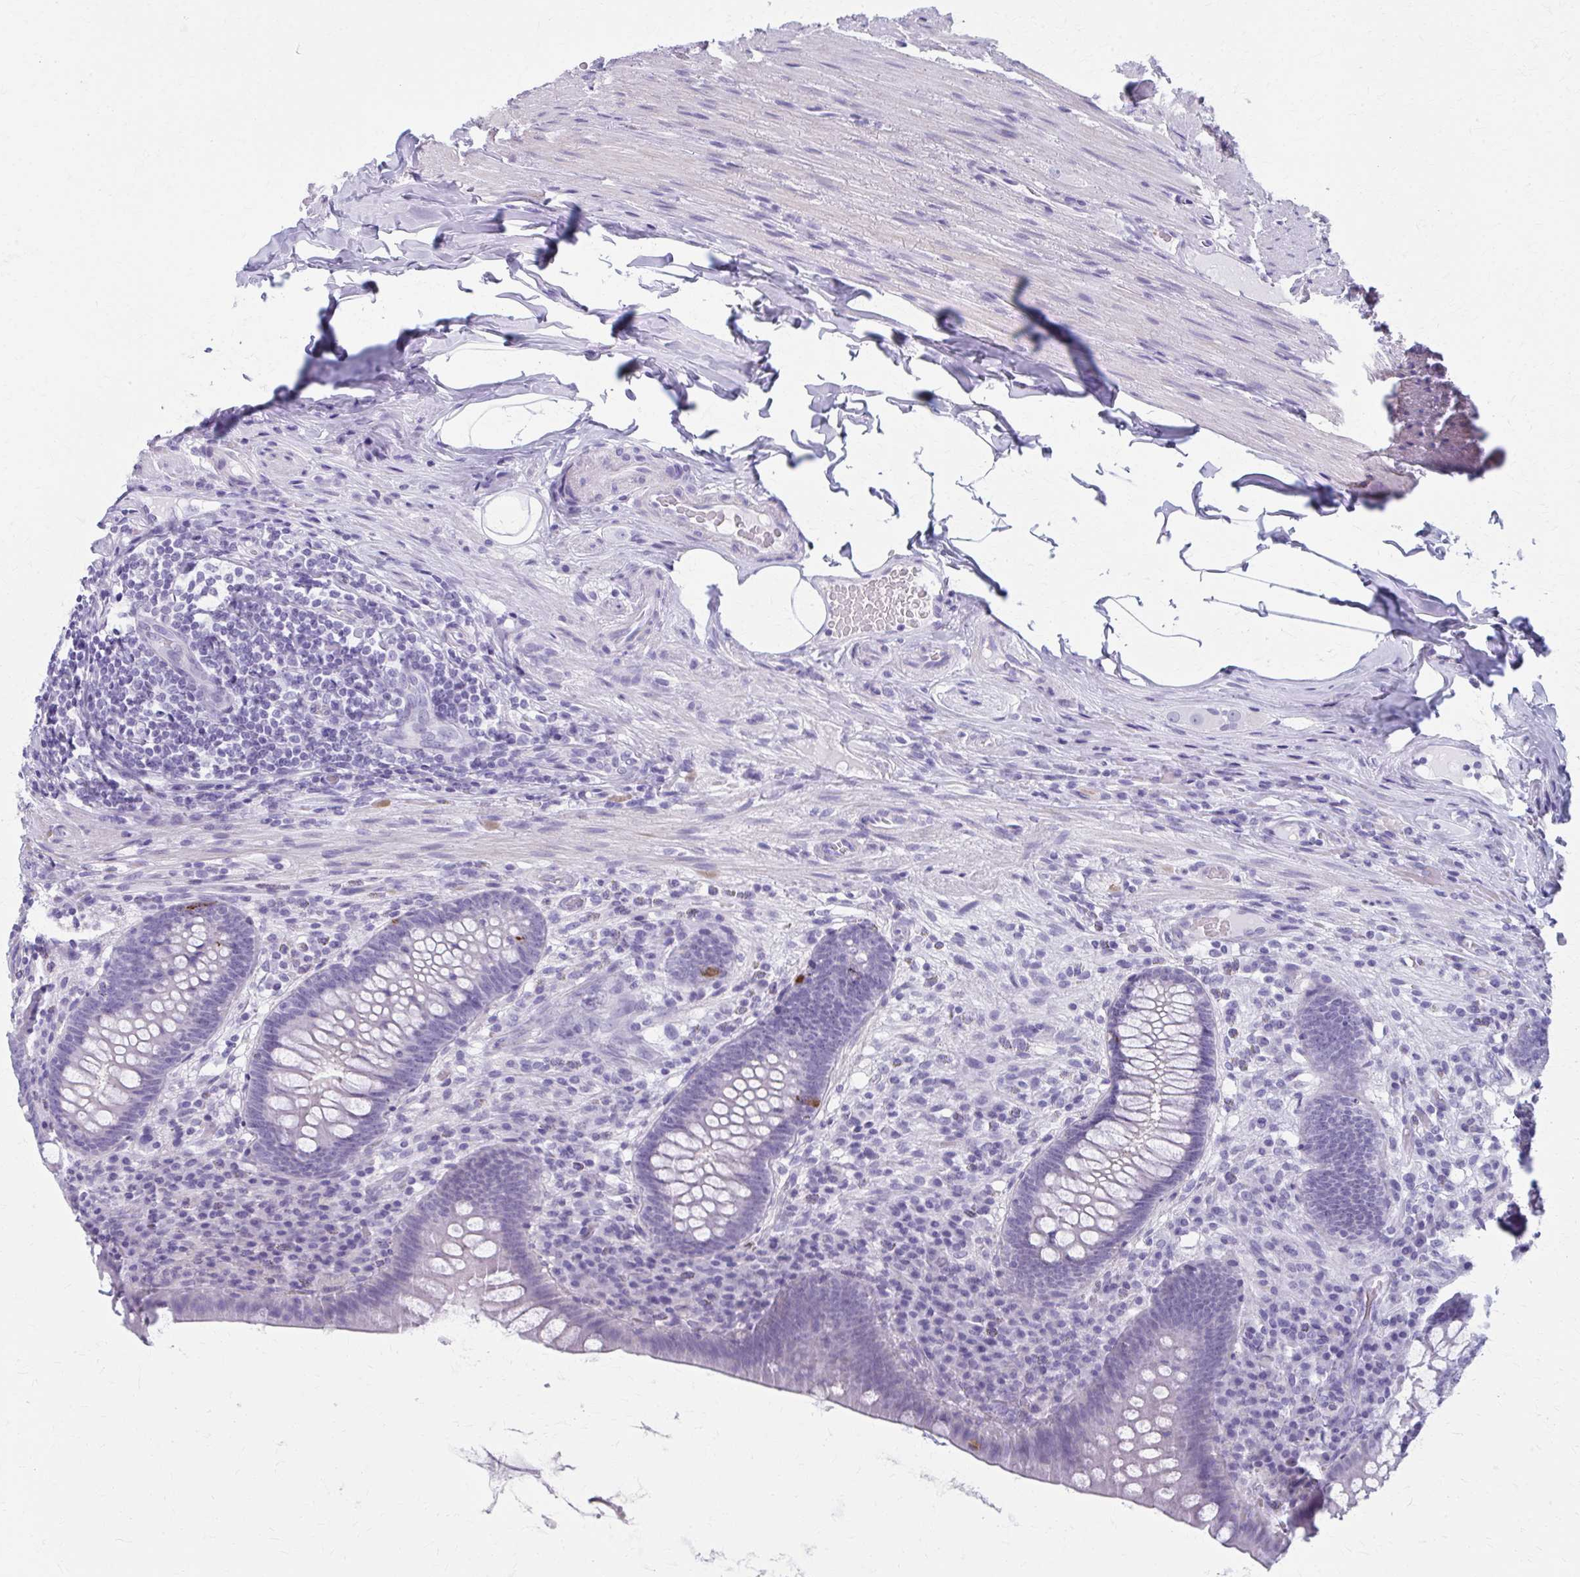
{"staining": {"intensity": "moderate", "quantity": "<25%", "location": "cytoplasmic/membranous"}, "tissue": "appendix", "cell_type": "Glandular cells", "image_type": "normal", "snomed": [{"axis": "morphology", "description": "Normal tissue, NOS"}, {"axis": "topography", "description": "Appendix"}], "caption": "IHC staining of normal appendix, which reveals low levels of moderate cytoplasmic/membranous staining in about <25% of glandular cells indicating moderate cytoplasmic/membranous protein positivity. The staining was performed using DAB (brown) for protein detection and nuclei were counterstained in hematoxylin (blue).", "gene": "MPLKIP", "patient": {"sex": "male", "age": 71}}